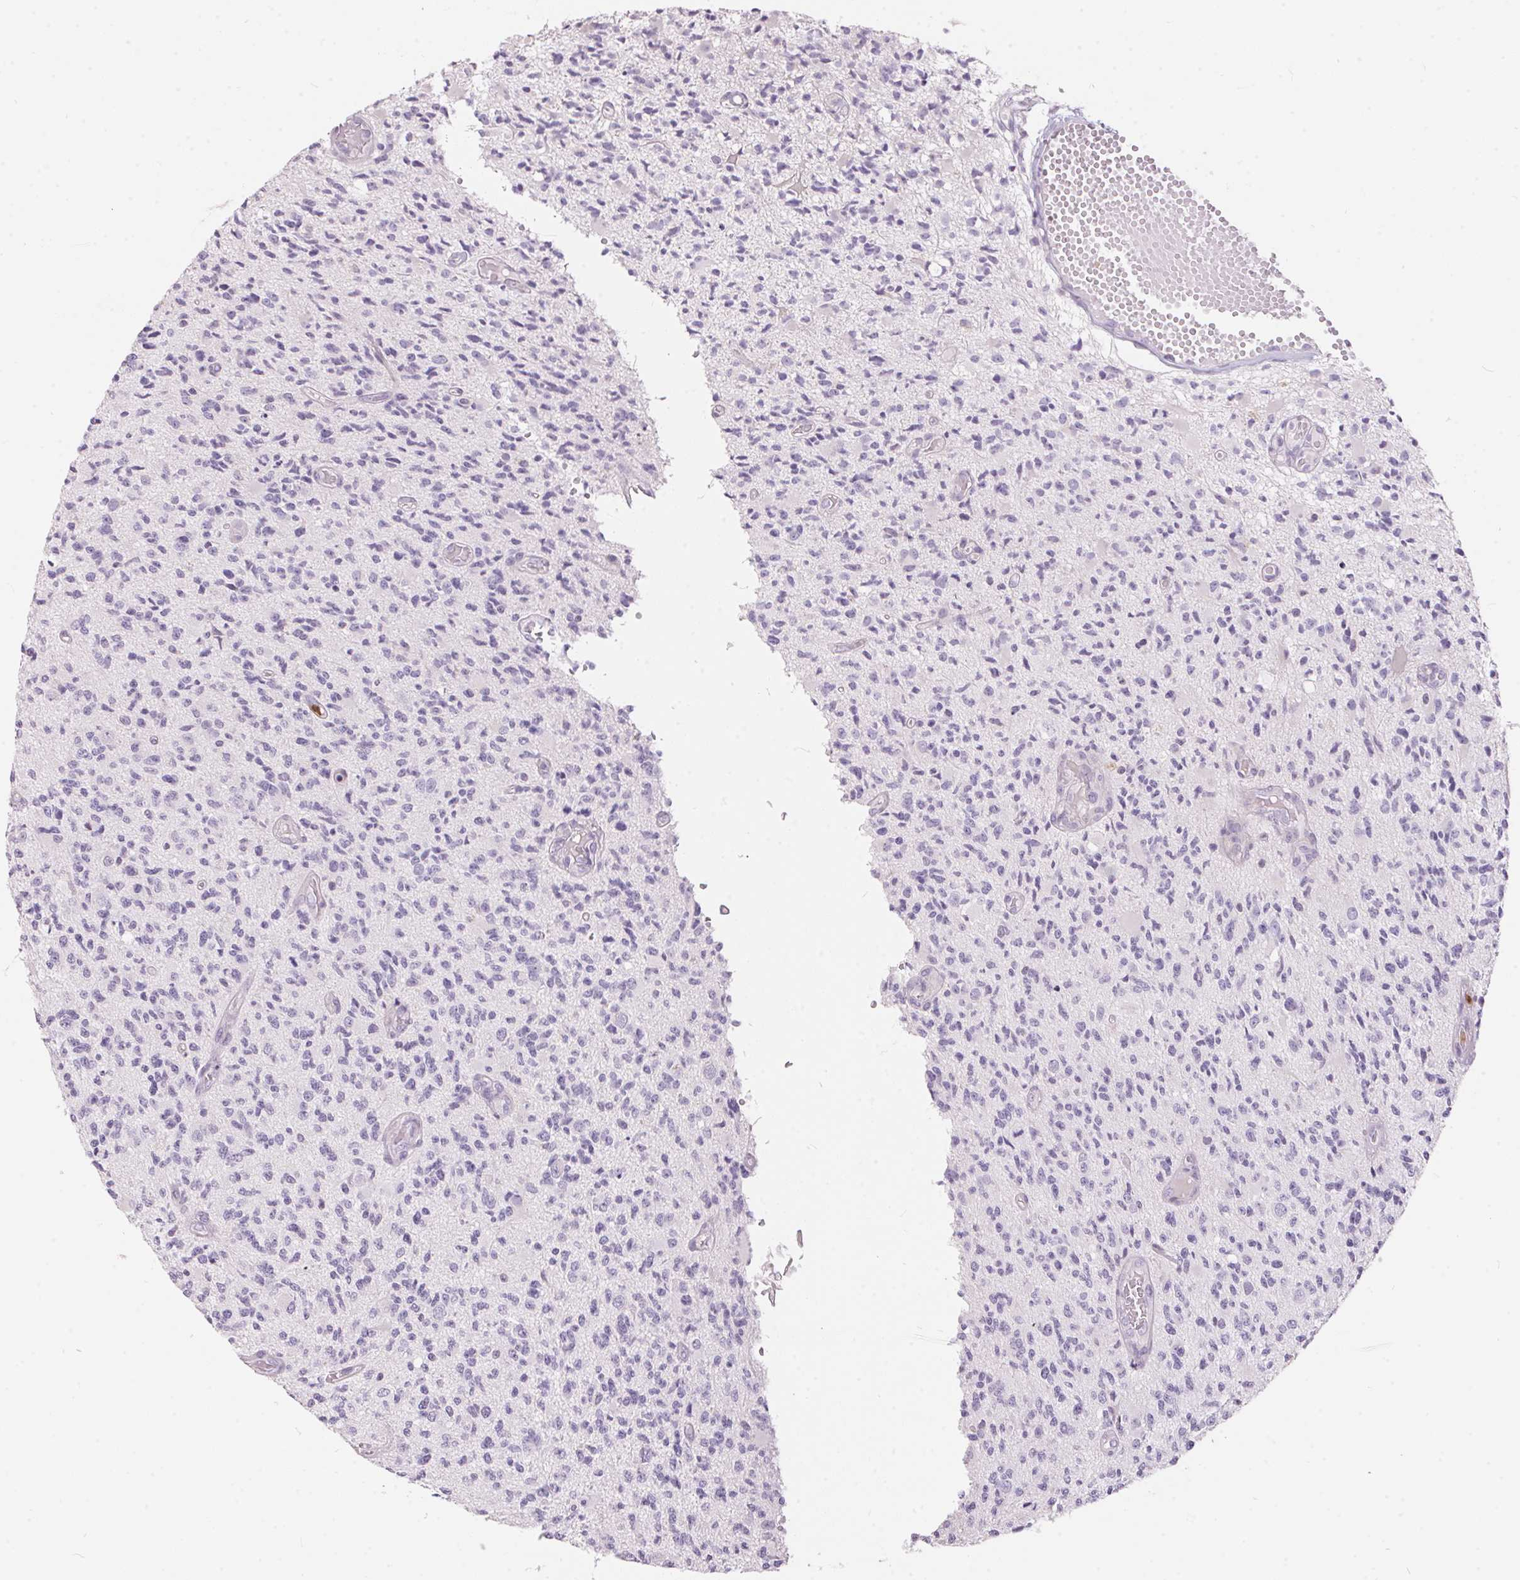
{"staining": {"intensity": "negative", "quantity": "none", "location": "none"}, "tissue": "glioma", "cell_type": "Tumor cells", "image_type": "cancer", "snomed": [{"axis": "morphology", "description": "Glioma, malignant, High grade"}, {"axis": "topography", "description": "Brain"}], "caption": "Photomicrograph shows no significant protein positivity in tumor cells of high-grade glioma (malignant). The staining was performed using DAB to visualize the protein expression in brown, while the nuclei were stained in blue with hematoxylin (Magnification: 20x).", "gene": "SERPINB1", "patient": {"sex": "female", "age": 63}}